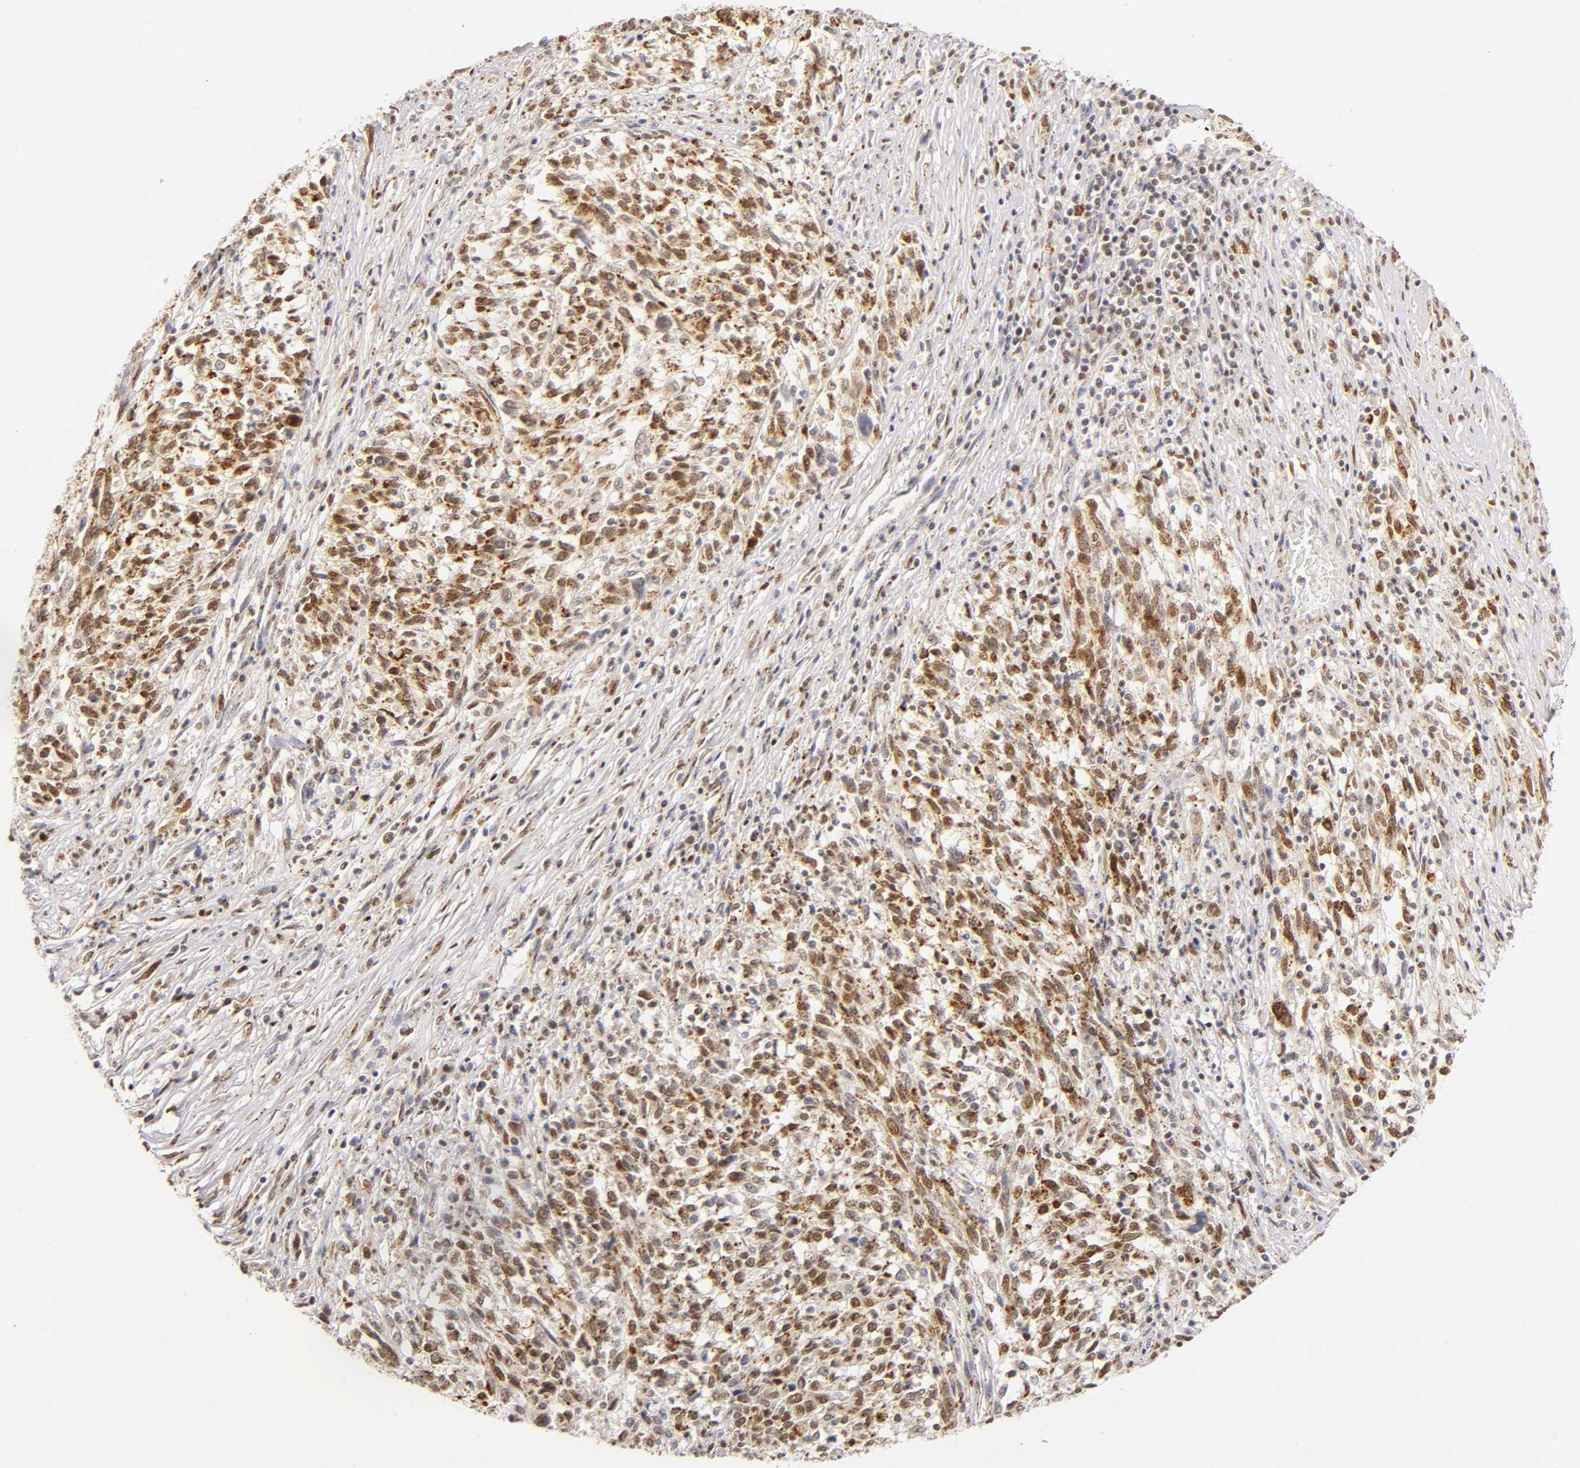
{"staining": {"intensity": "moderate", "quantity": ">75%", "location": "cytoplasmic/membranous,nuclear"}, "tissue": "melanoma", "cell_type": "Tumor cells", "image_type": "cancer", "snomed": [{"axis": "morphology", "description": "Malignant melanoma, Metastatic site"}, {"axis": "topography", "description": "Lymph node"}], "caption": "Malignant melanoma (metastatic site) stained for a protein (brown) shows moderate cytoplasmic/membranous and nuclear positive staining in about >75% of tumor cells.", "gene": "RUNX1", "patient": {"sex": "male", "age": 61}}